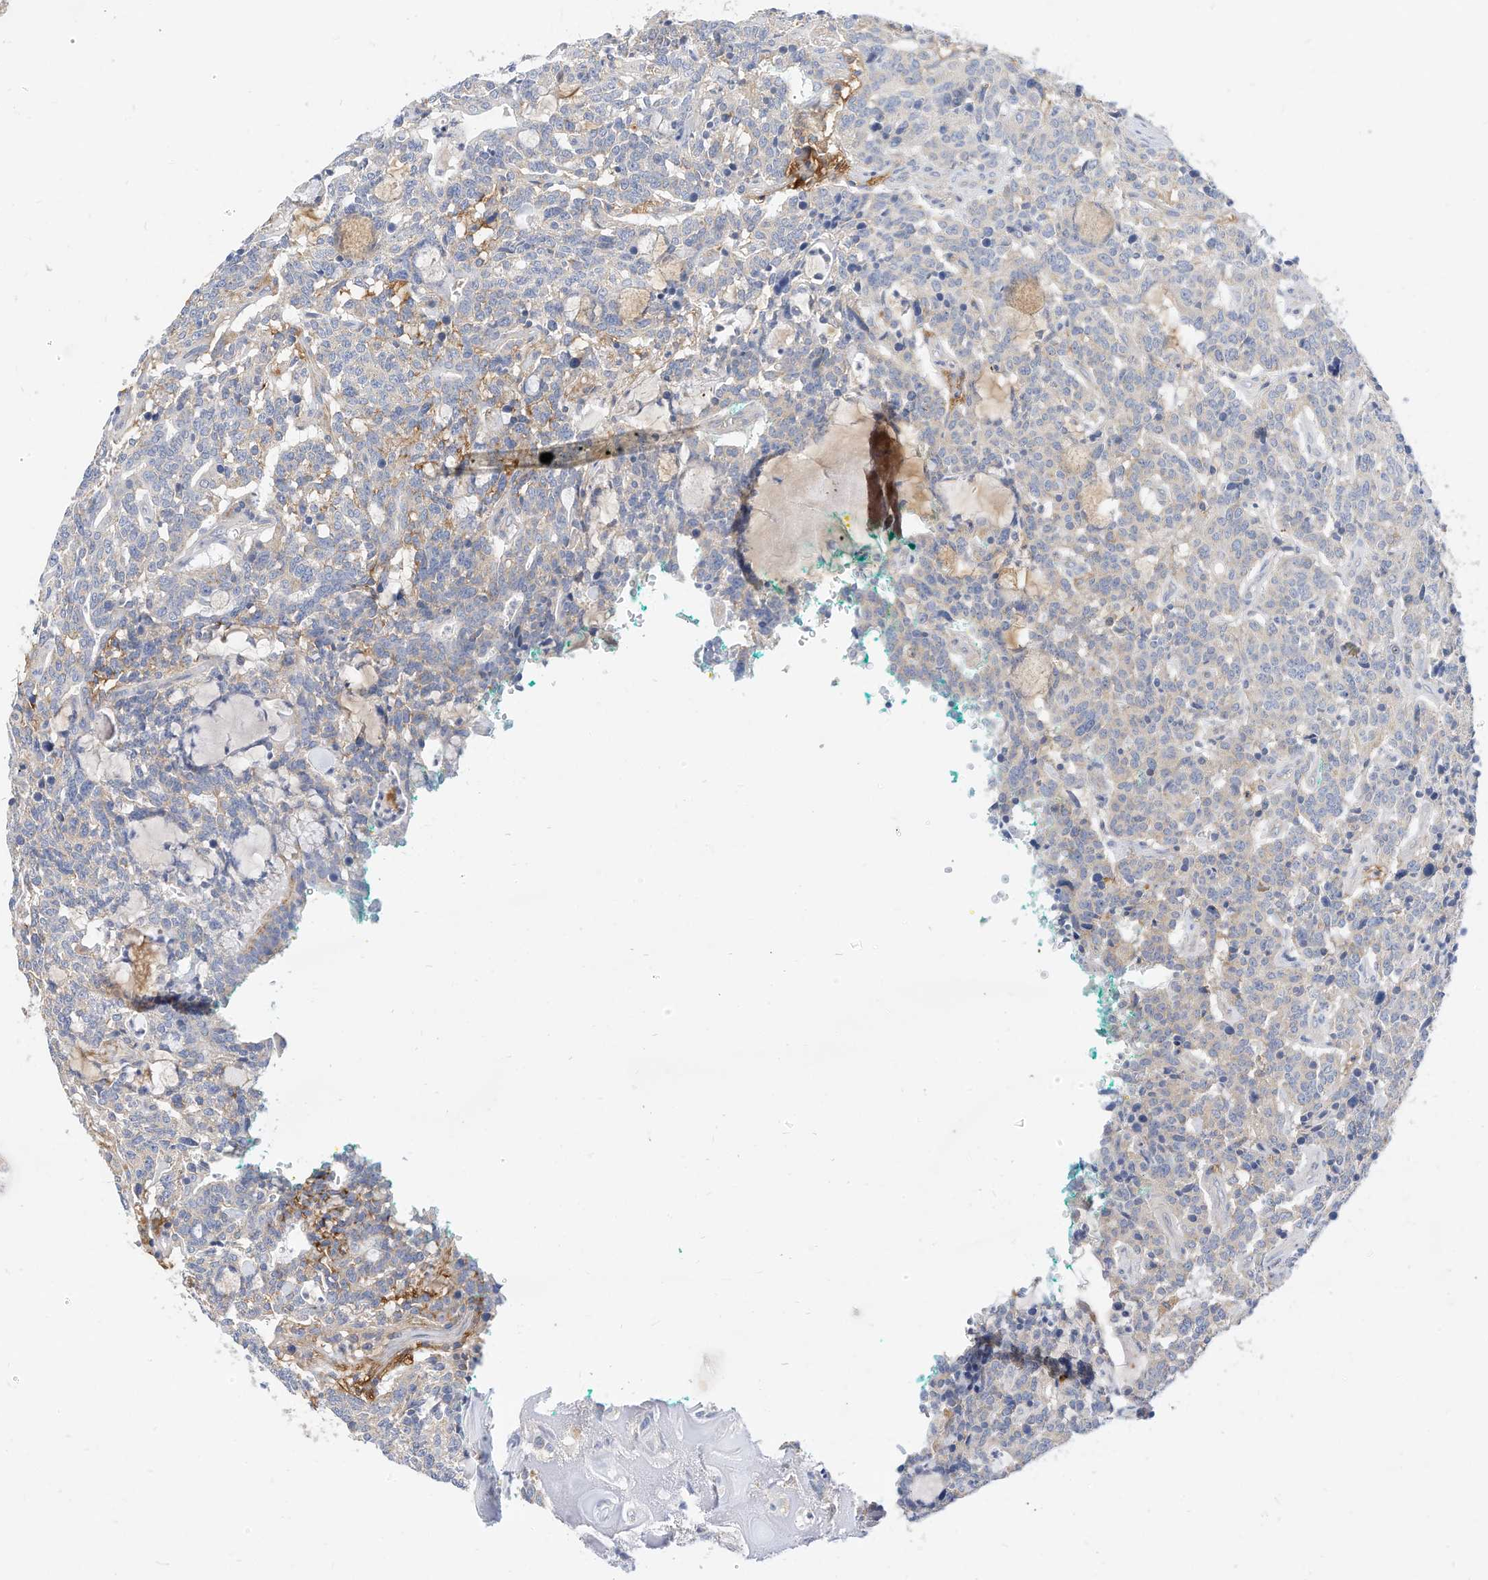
{"staining": {"intensity": "negative", "quantity": "none", "location": "none"}, "tissue": "carcinoid", "cell_type": "Tumor cells", "image_type": "cancer", "snomed": [{"axis": "morphology", "description": "Carcinoid, malignant, NOS"}, {"axis": "topography", "description": "Lung"}], "caption": "Image shows no significant protein positivity in tumor cells of carcinoid.", "gene": "RHOH", "patient": {"sex": "female", "age": 46}}